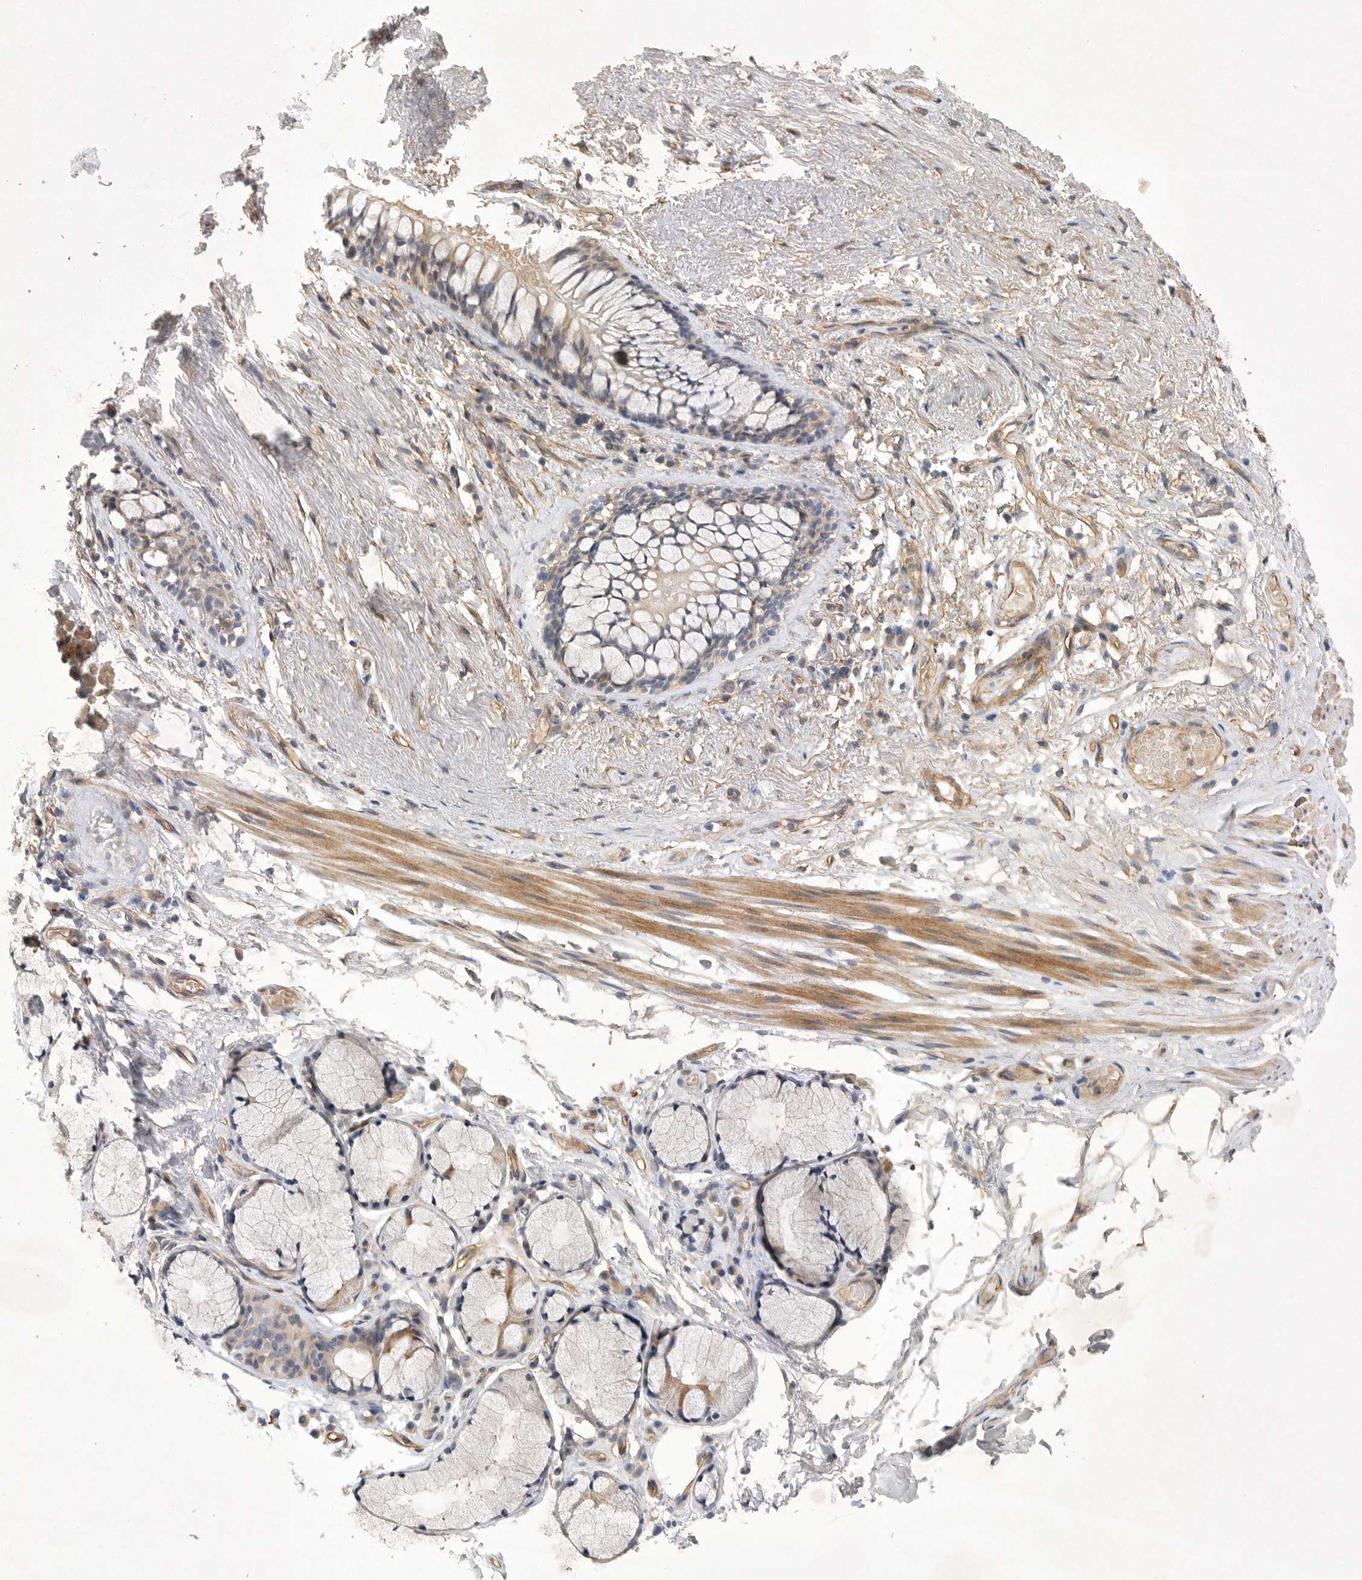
{"staining": {"intensity": "weak", "quantity": ">75%", "location": "cytoplasmic/membranous"}, "tissue": "adipose tissue", "cell_type": "Adipocytes", "image_type": "normal", "snomed": [{"axis": "morphology", "description": "Normal tissue, NOS"}, {"axis": "topography", "description": "Cartilage tissue"}, {"axis": "topography", "description": "Bronchus"}], "caption": "This photomicrograph shows IHC staining of normal adipose tissue, with low weak cytoplasmic/membranous positivity in about >75% of adipocytes.", "gene": "ANKFY1", "patient": {"sex": "female", "age": 73}}